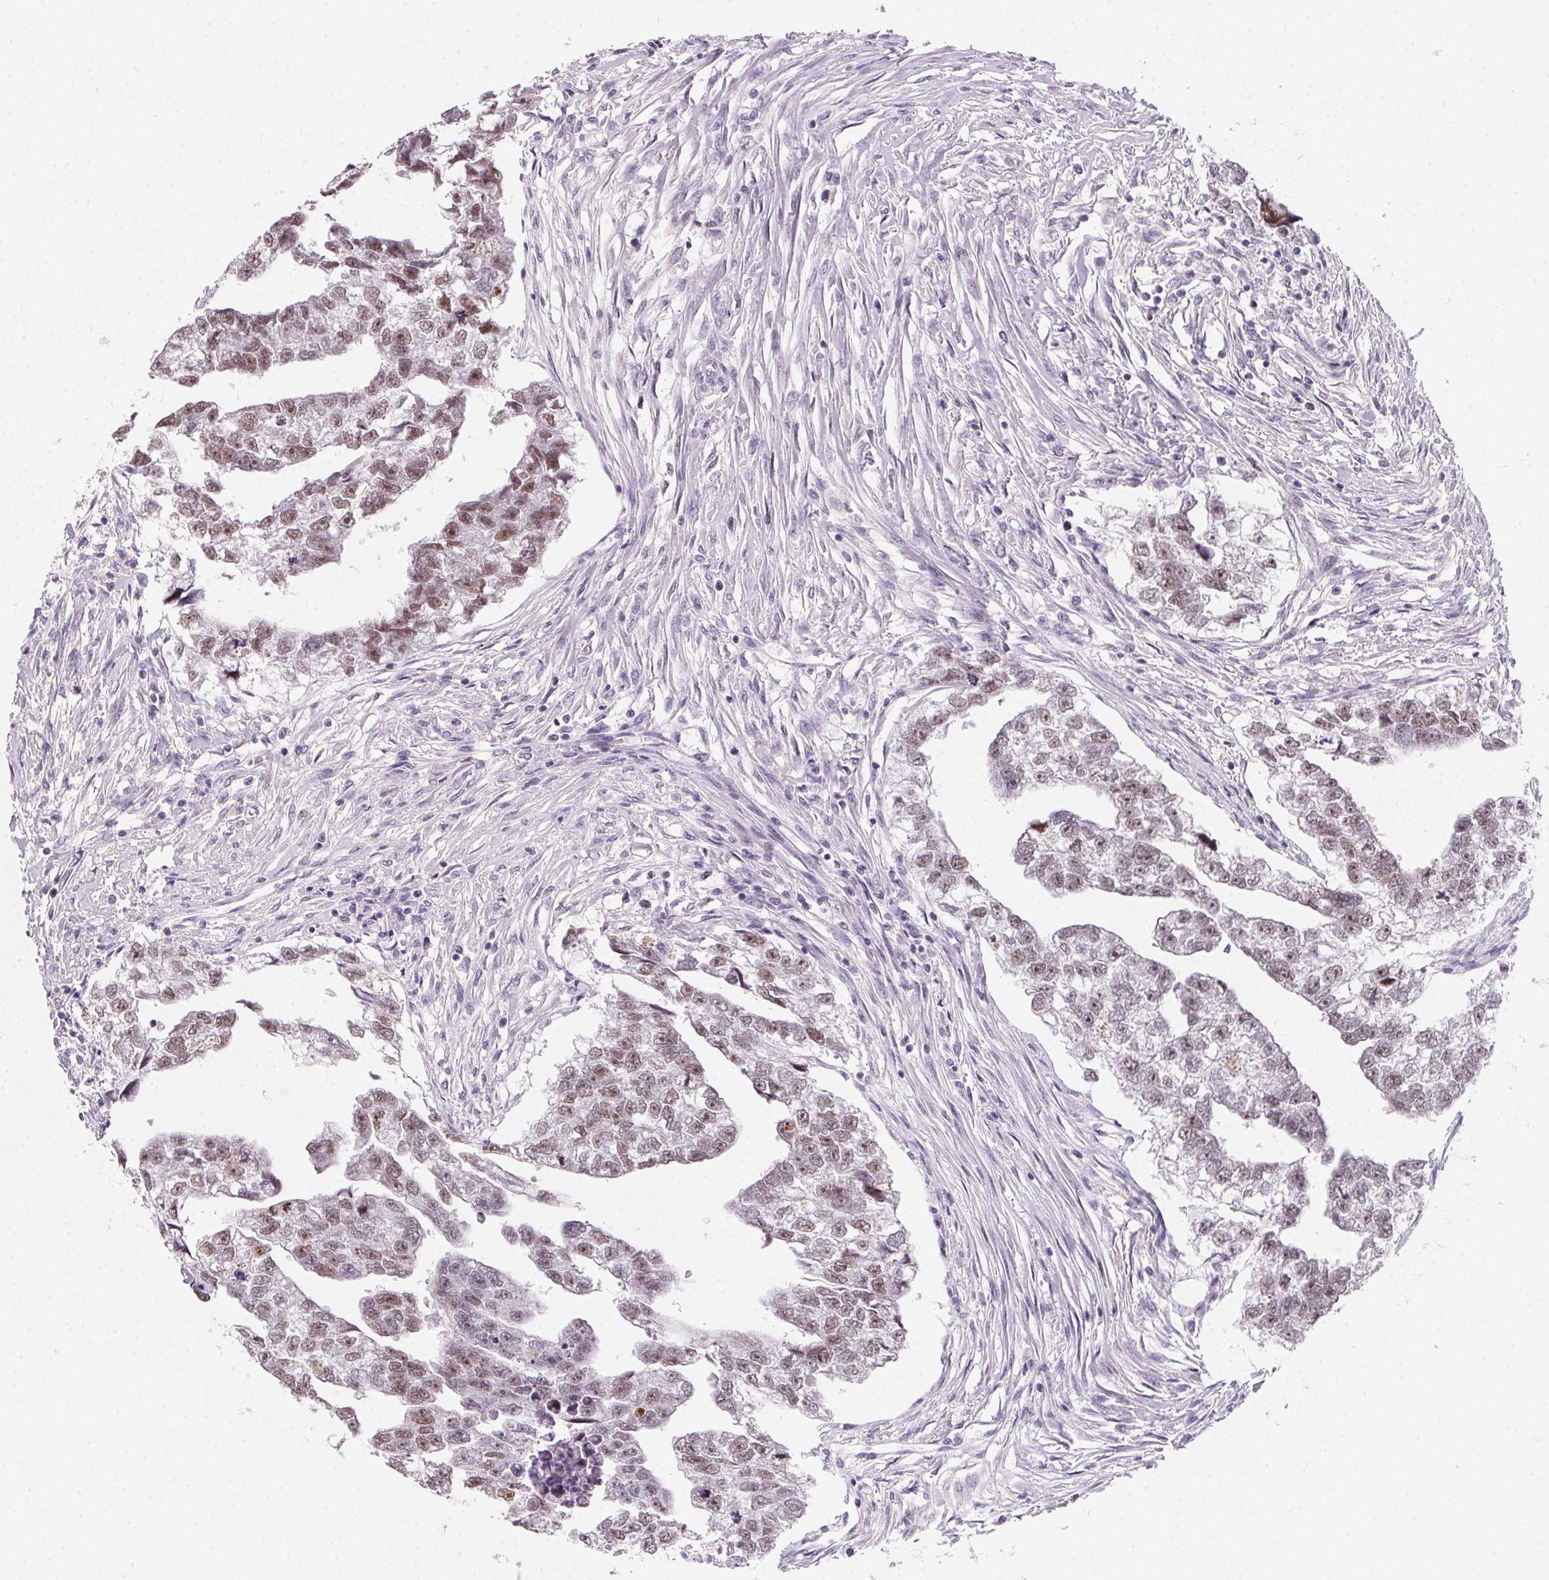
{"staining": {"intensity": "moderate", "quantity": "25%-75%", "location": "nuclear"}, "tissue": "testis cancer", "cell_type": "Tumor cells", "image_type": "cancer", "snomed": [{"axis": "morphology", "description": "Carcinoma, Embryonal, NOS"}, {"axis": "morphology", "description": "Teratoma, malignant, NOS"}, {"axis": "topography", "description": "Testis"}], "caption": "The photomicrograph displays immunohistochemical staining of testis cancer. There is moderate nuclear expression is present in about 25%-75% of tumor cells.", "gene": "HELLS", "patient": {"sex": "male", "age": 44}}